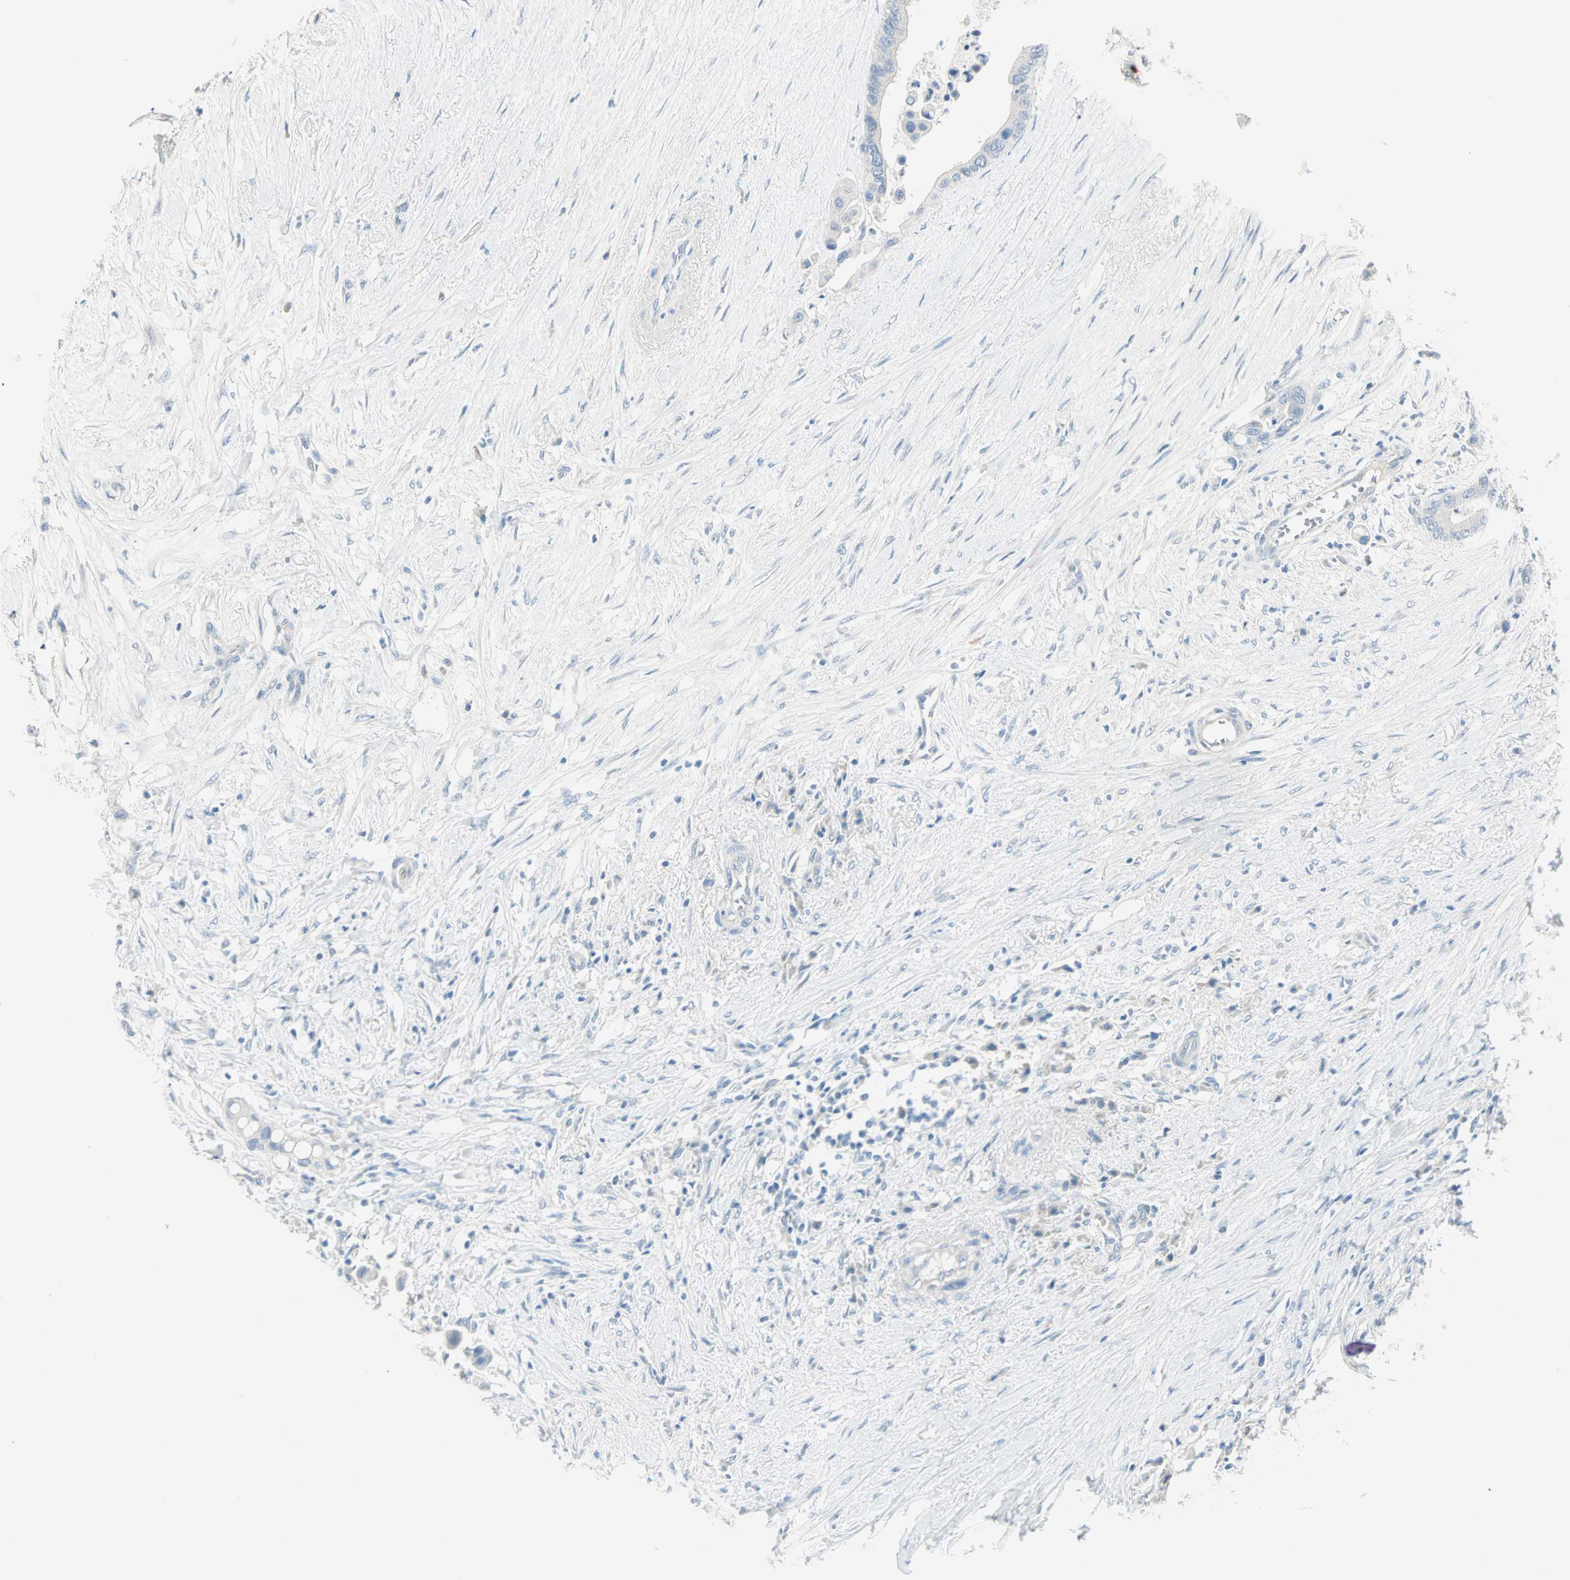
{"staining": {"intensity": "negative", "quantity": "none", "location": "none"}, "tissue": "colorectal cancer", "cell_type": "Tumor cells", "image_type": "cancer", "snomed": [{"axis": "morphology", "description": "Normal tissue, NOS"}, {"axis": "morphology", "description": "Adenocarcinoma, NOS"}, {"axis": "topography", "description": "Colon"}], "caption": "A photomicrograph of human colorectal cancer is negative for staining in tumor cells.", "gene": "SULT1C2", "patient": {"sex": "male", "age": 82}}